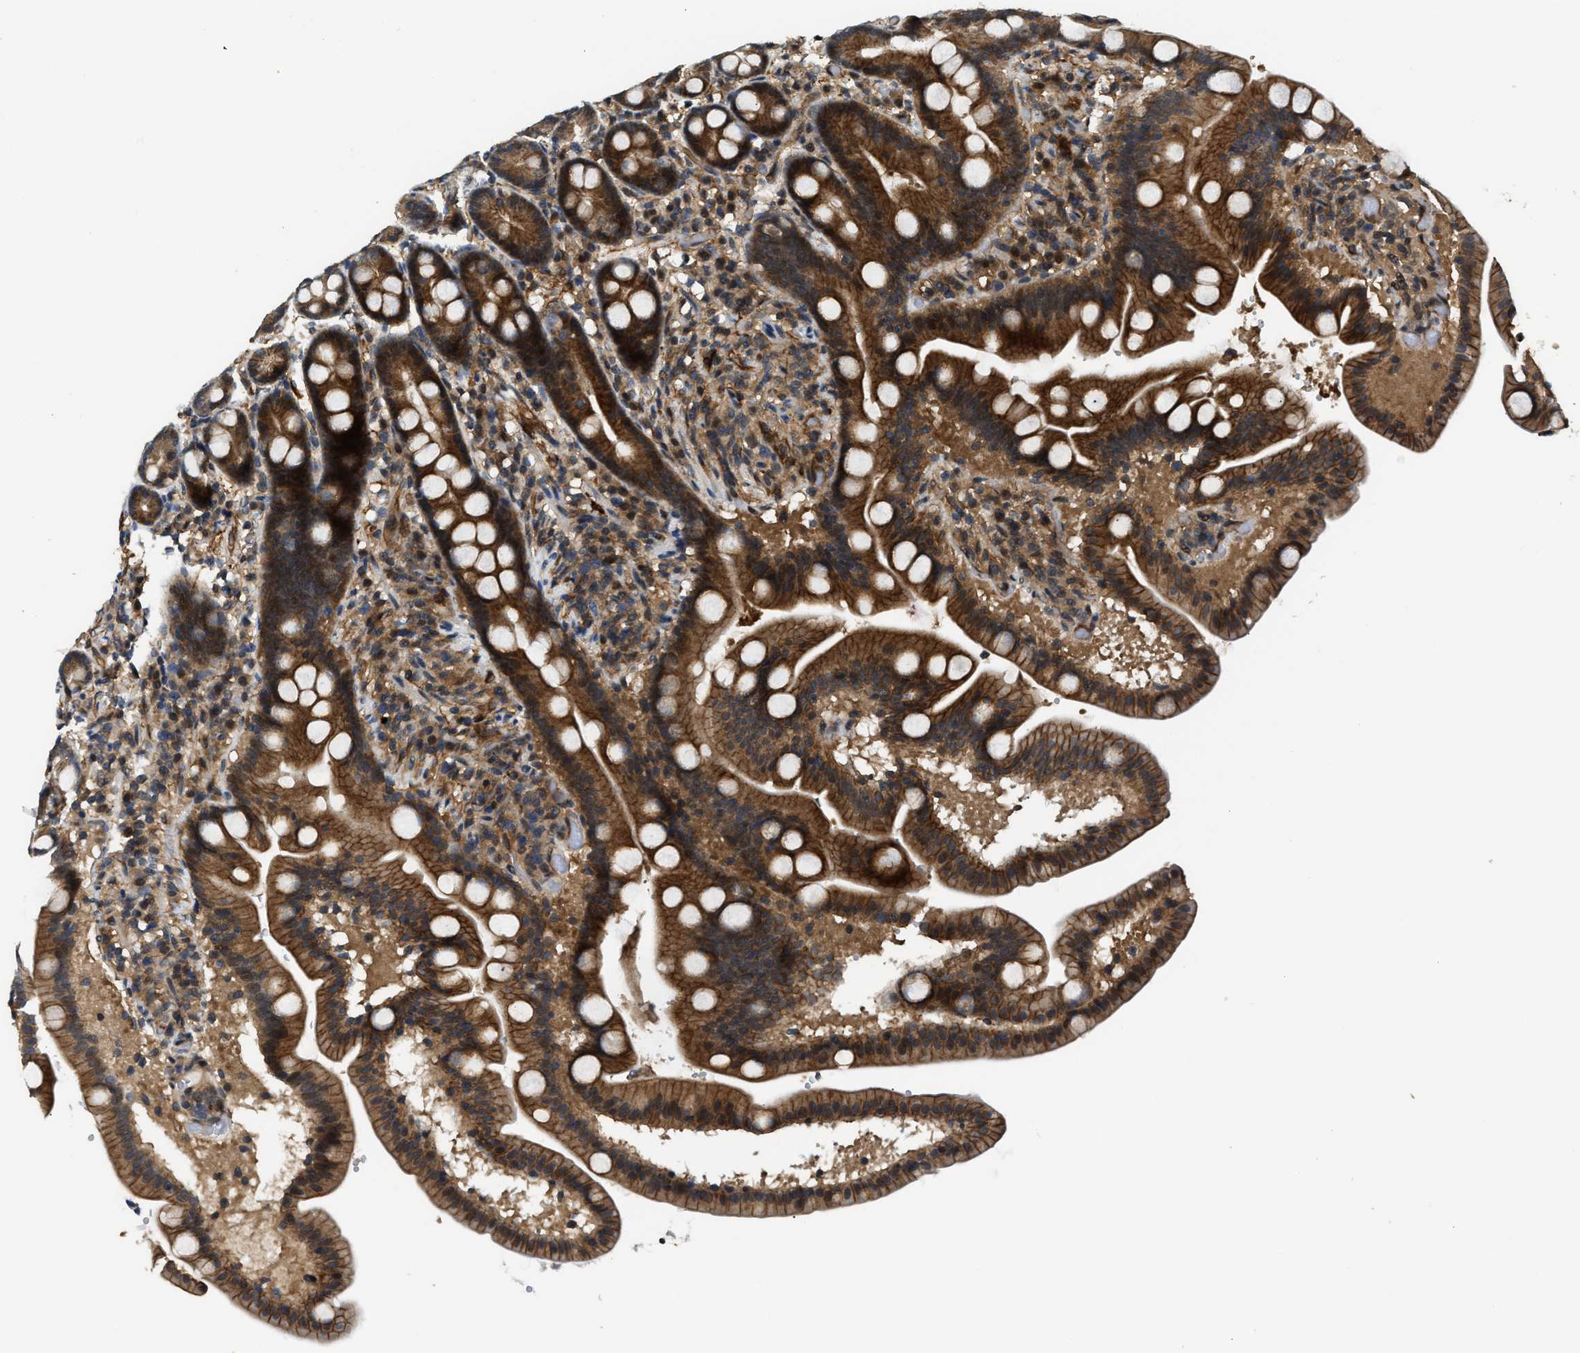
{"staining": {"intensity": "strong", "quantity": ">75%", "location": "cytoplasmic/membranous"}, "tissue": "duodenum", "cell_type": "Glandular cells", "image_type": "normal", "snomed": [{"axis": "morphology", "description": "Normal tissue, NOS"}, {"axis": "topography", "description": "Duodenum"}], "caption": "Immunohistochemistry histopathology image of benign duodenum: duodenum stained using immunohistochemistry (IHC) reveals high levels of strong protein expression localized specifically in the cytoplasmic/membranous of glandular cells, appearing as a cytoplasmic/membranous brown color.", "gene": "COPS2", "patient": {"sex": "male", "age": 54}}